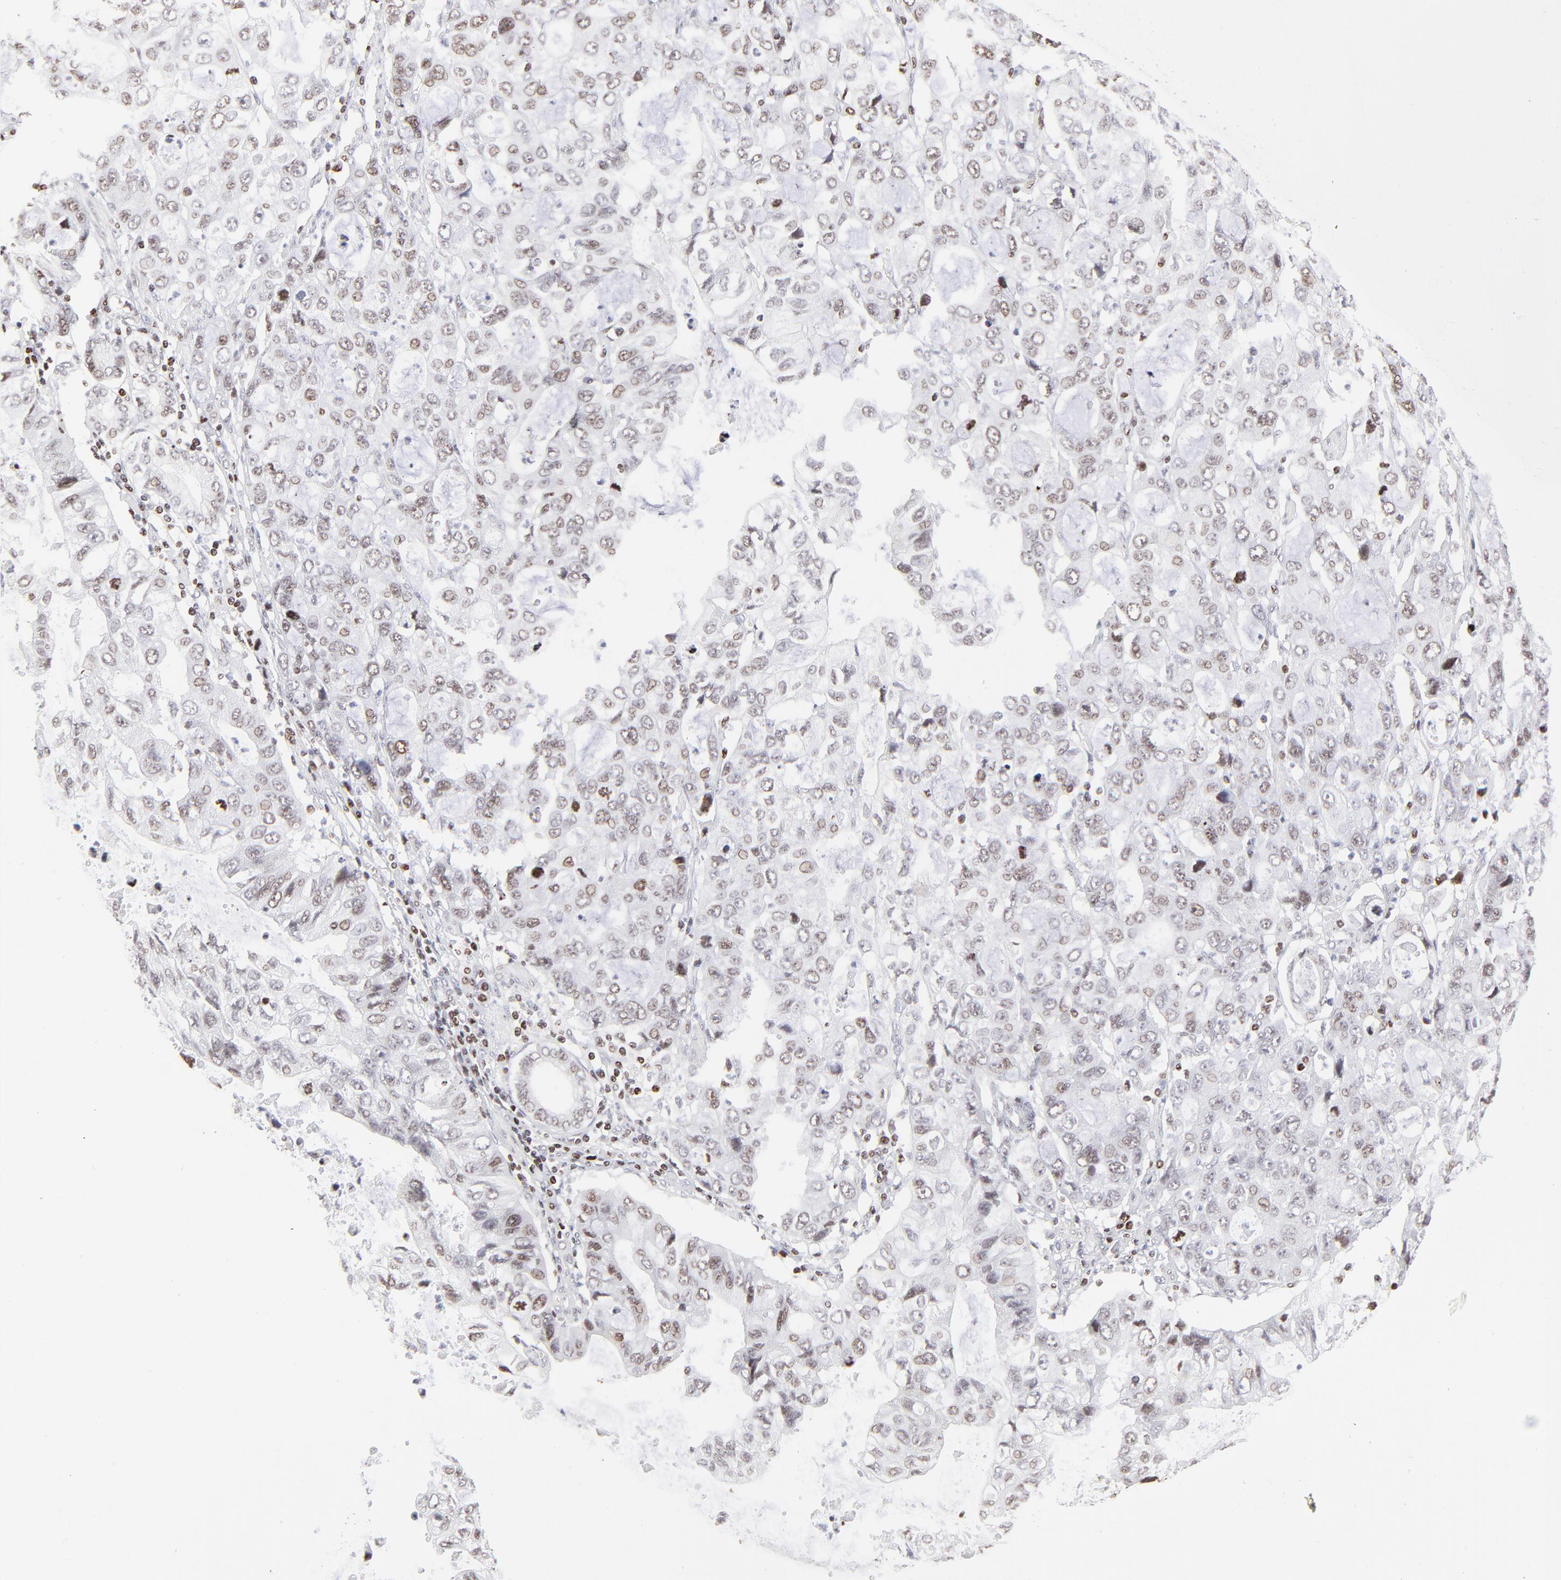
{"staining": {"intensity": "weak", "quantity": "<25%", "location": "nuclear"}, "tissue": "stomach cancer", "cell_type": "Tumor cells", "image_type": "cancer", "snomed": [{"axis": "morphology", "description": "Adenocarcinoma, NOS"}, {"axis": "topography", "description": "Stomach, upper"}], "caption": "The immunohistochemistry histopathology image has no significant positivity in tumor cells of stomach cancer (adenocarcinoma) tissue. The staining is performed using DAB brown chromogen with nuclei counter-stained in using hematoxylin.", "gene": "PARP1", "patient": {"sex": "female", "age": 52}}